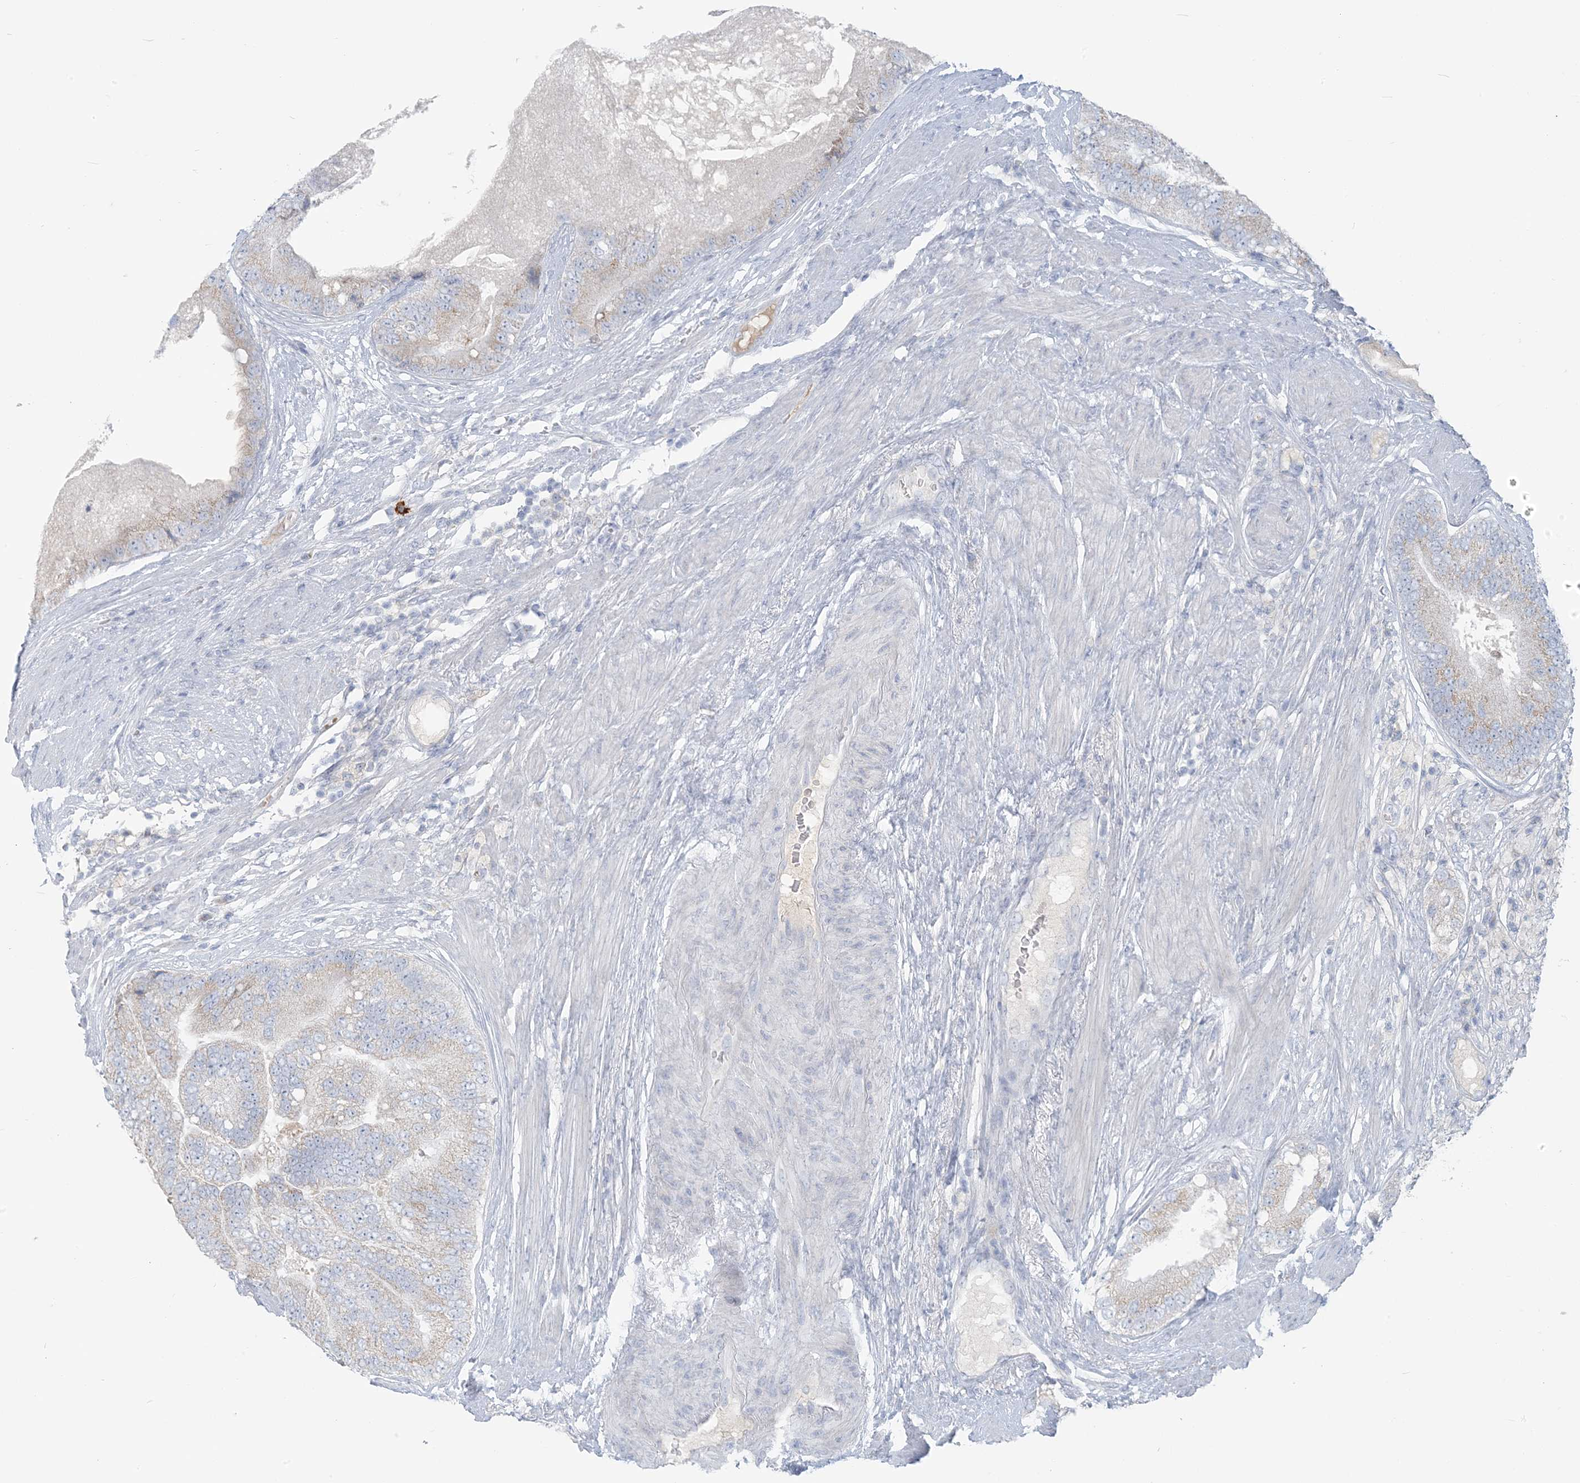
{"staining": {"intensity": "weak", "quantity": ">75%", "location": "cytoplasmic/membranous"}, "tissue": "prostate cancer", "cell_type": "Tumor cells", "image_type": "cancer", "snomed": [{"axis": "morphology", "description": "Adenocarcinoma, High grade"}, {"axis": "topography", "description": "Prostate"}], "caption": "There is low levels of weak cytoplasmic/membranous positivity in tumor cells of prostate high-grade adenocarcinoma, as demonstrated by immunohistochemical staining (brown color).", "gene": "SCML1", "patient": {"sex": "male", "age": 70}}